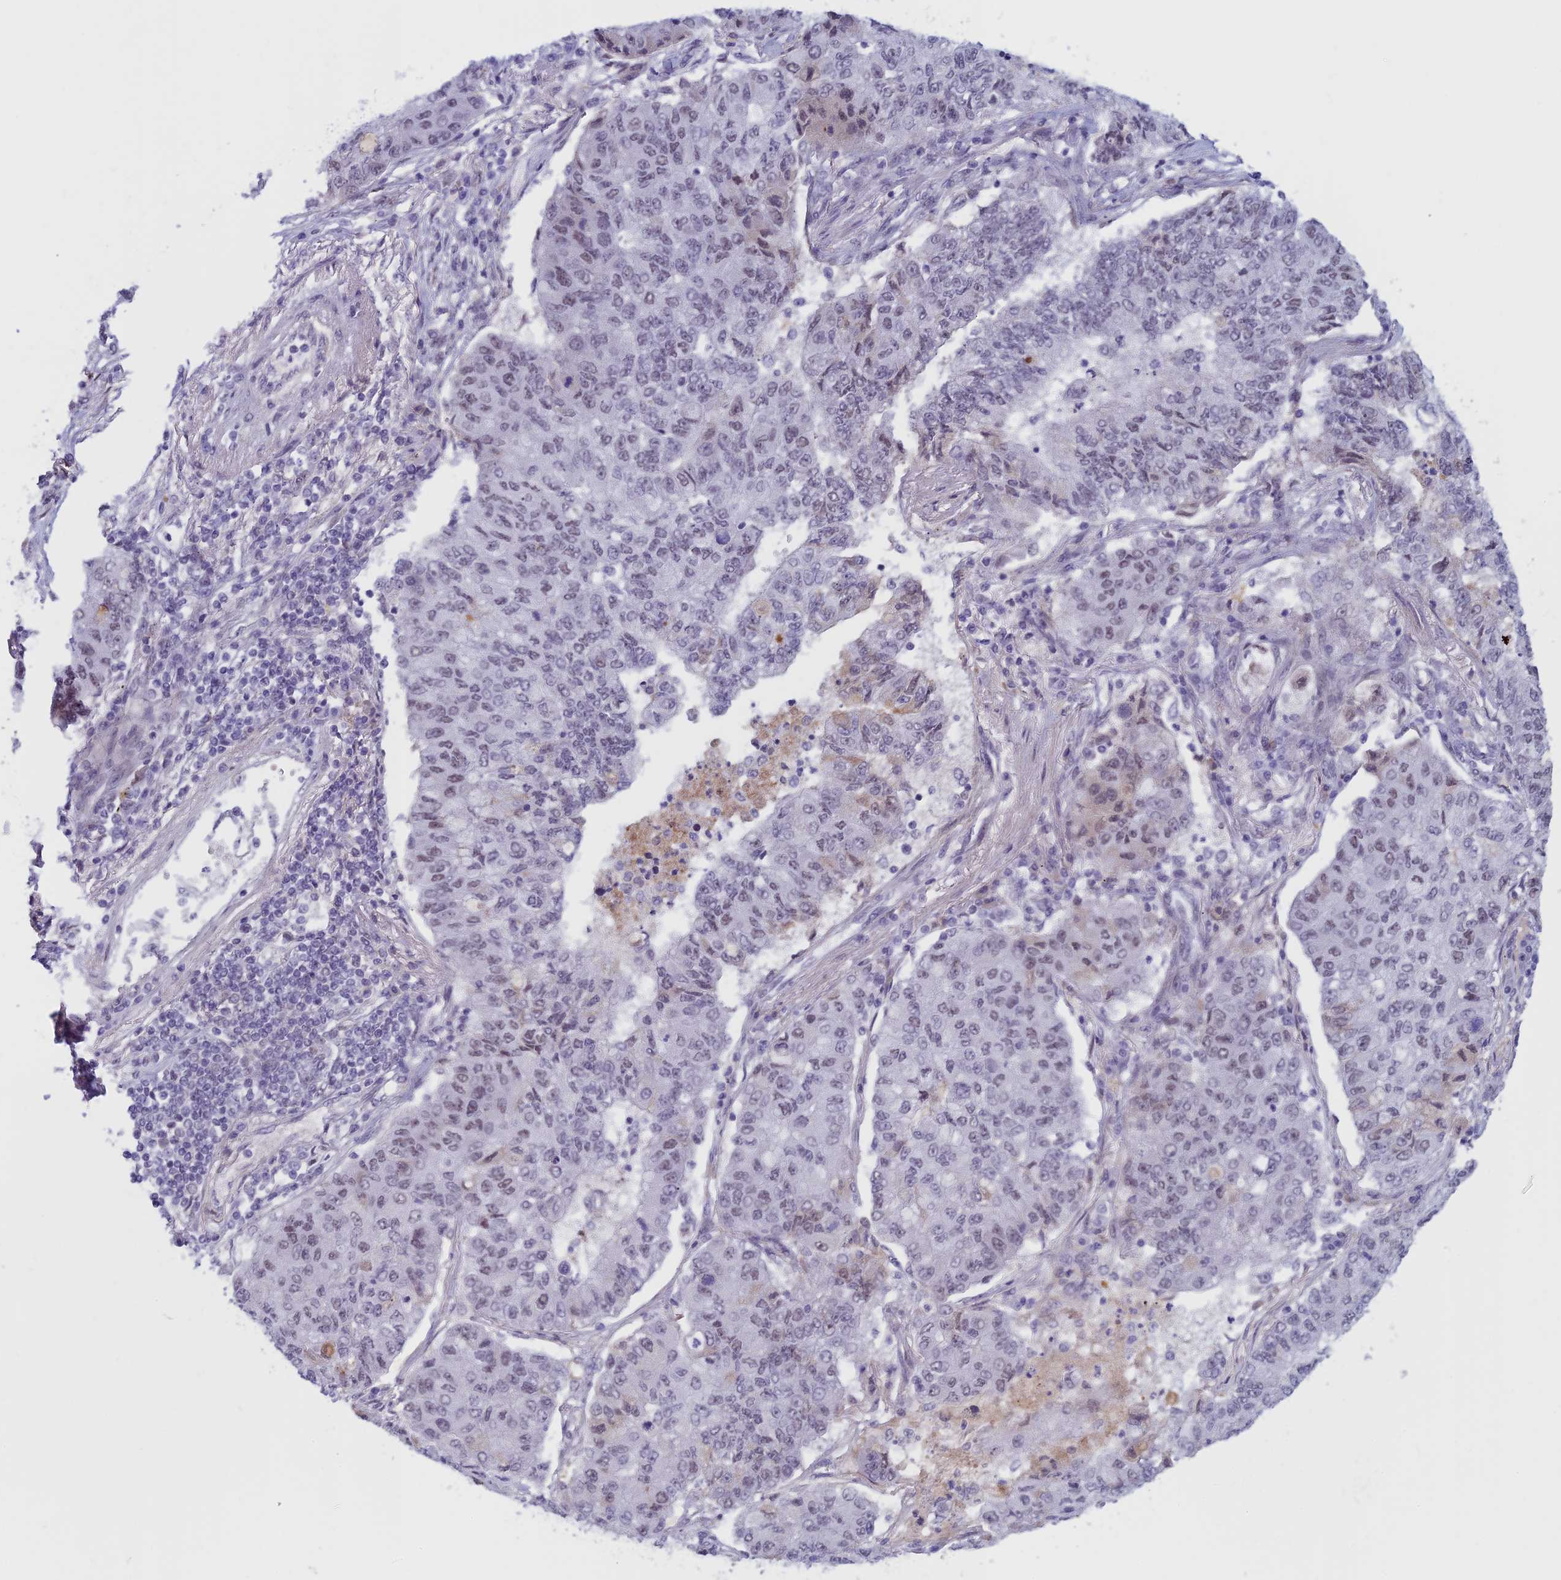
{"staining": {"intensity": "weak", "quantity": "<25%", "location": "nuclear"}, "tissue": "lung cancer", "cell_type": "Tumor cells", "image_type": "cancer", "snomed": [{"axis": "morphology", "description": "Squamous cell carcinoma, NOS"}, {"axis": "topography", "description": "Lung"}], "caption": "This is a micrograph of IHC staining of lung cancer, which shows no staining in tumor cells.", "gene": "ASH2L", "patient": {"sex": "male", "age": 74}}